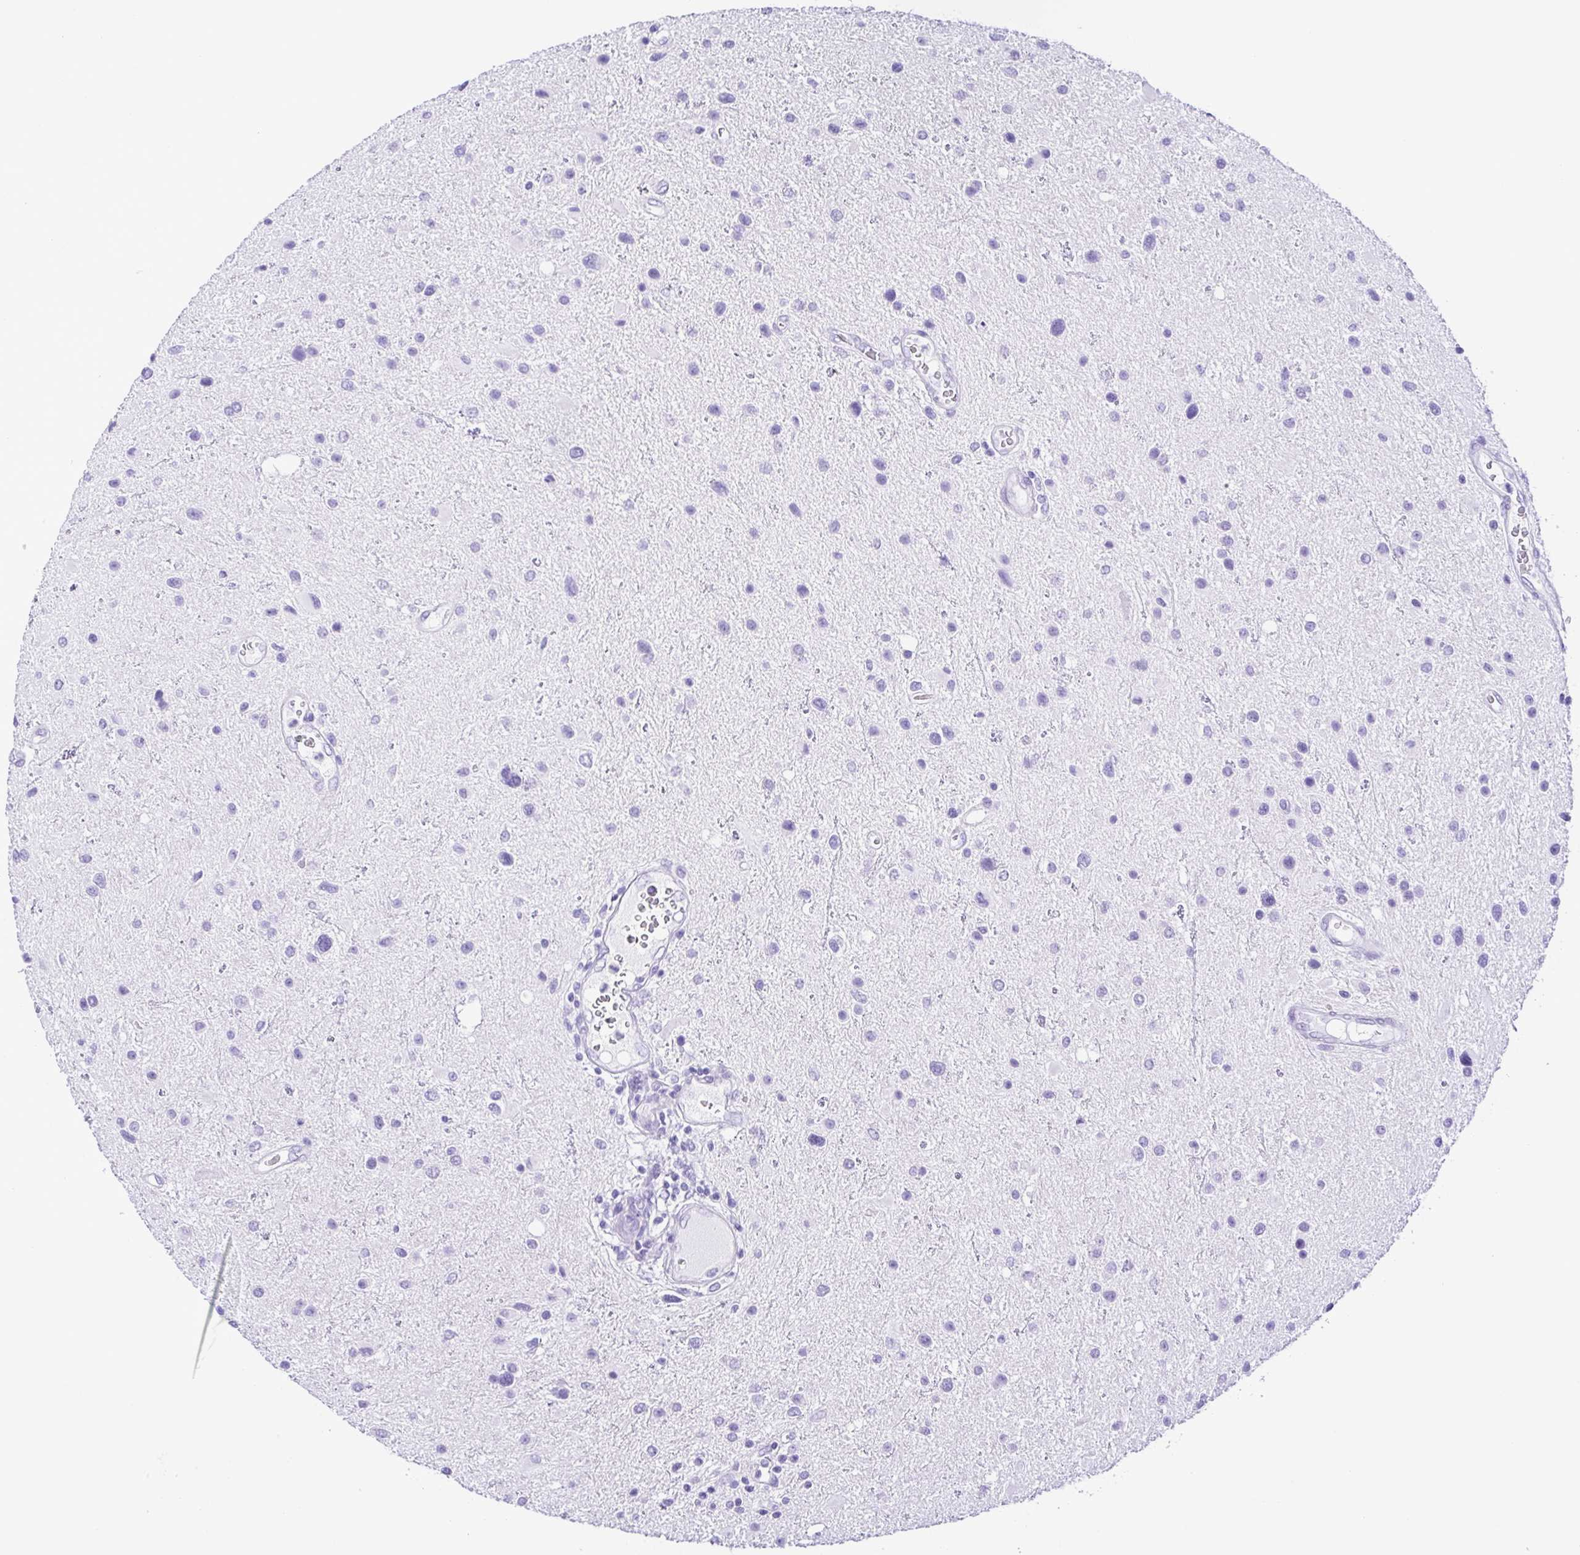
{"staining": {"intensity": "negative", "quantity": "none", "location": "none"}, "tissue": "glioma", "cell_type": "Tumor cells", "image_type": "cancer", "snomed": [{"axis": "morphology", "description": "Glioma, malignant, Low grade"}, {"axis": "topography", "description": "Brain"}], "caption": "Immunohistochemistry (IHC) of human low-grade glioma (malignant) exhibits no expression in tumor cells.", "gene": "CASP14", "patient": {"sex": "female", "age": 32}}